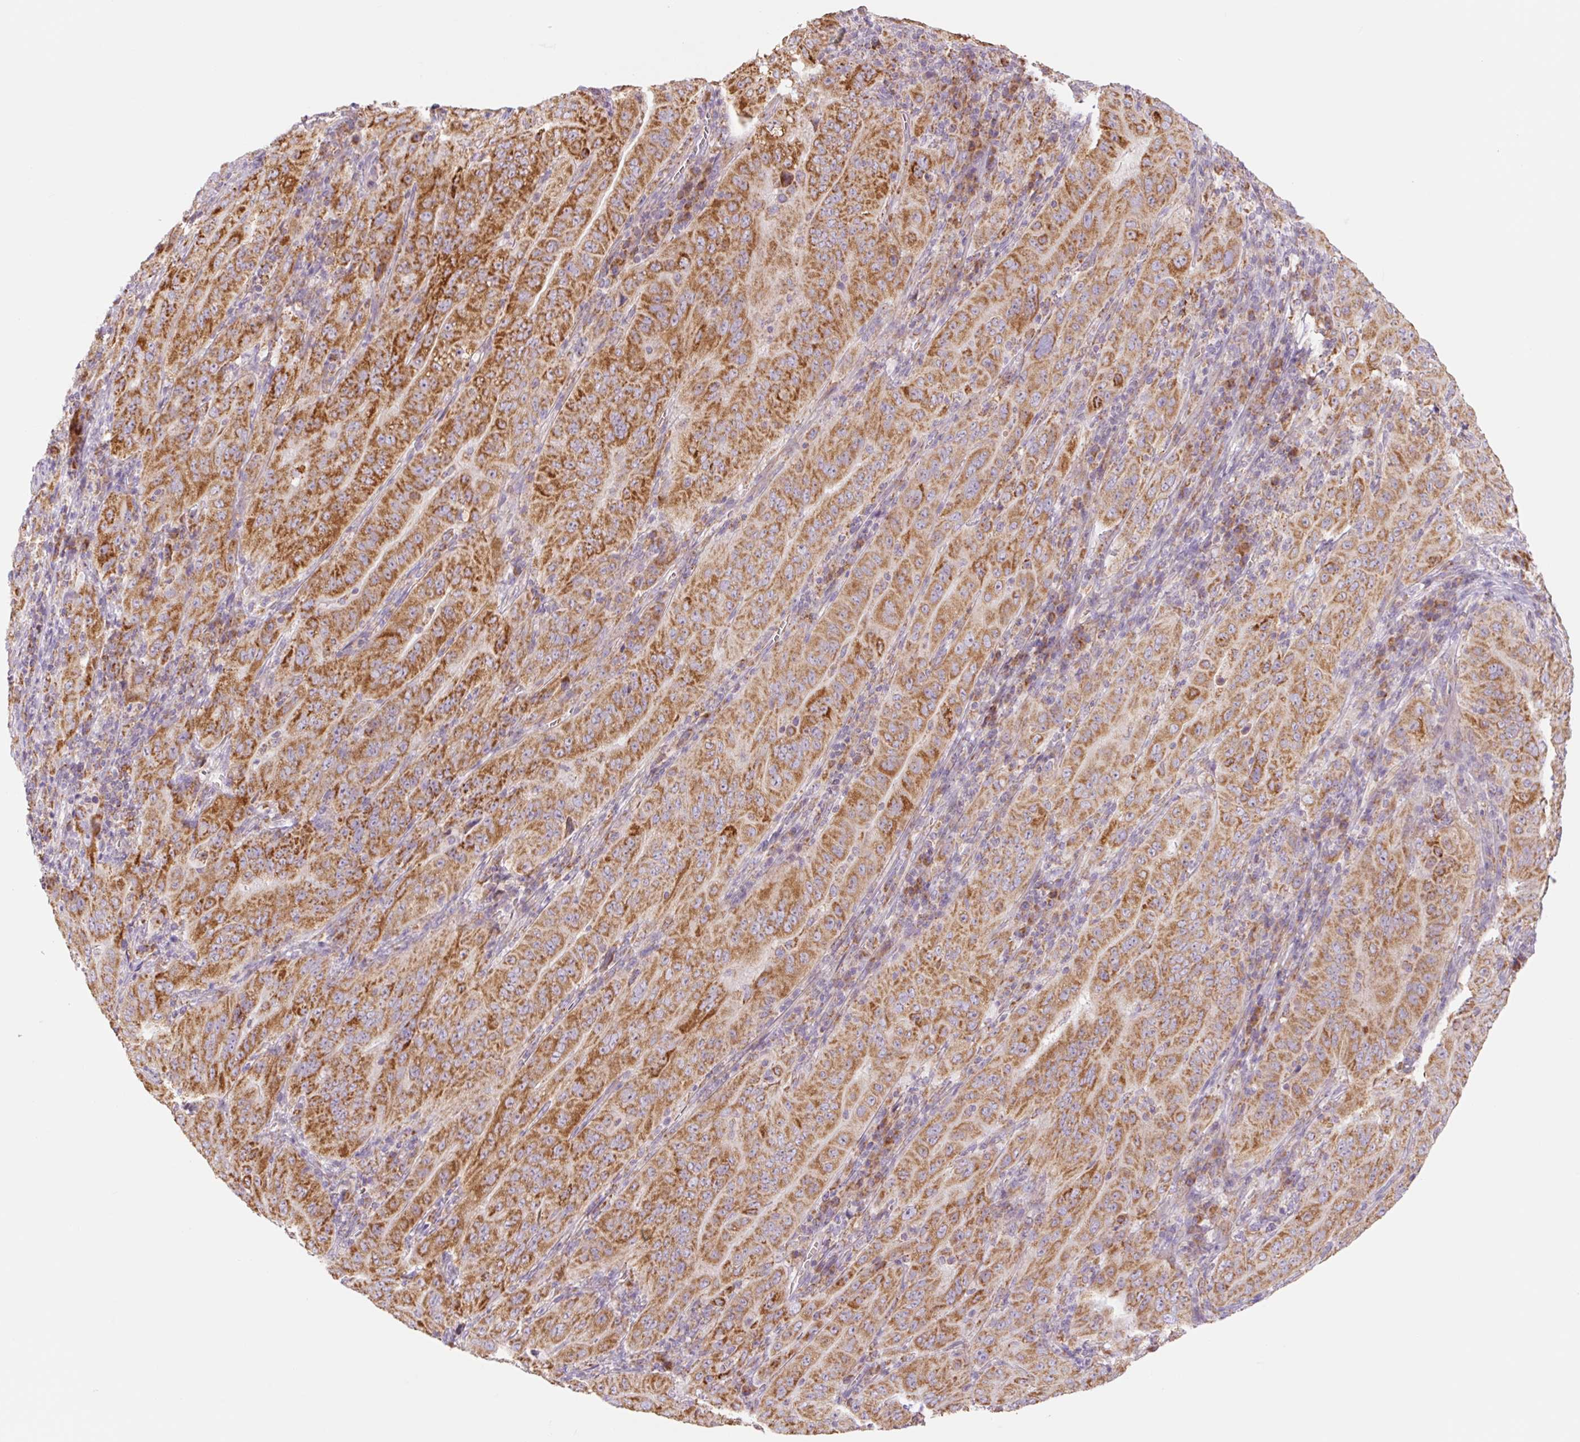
{"staining": {"intensity": "strong", "quantity": ">75%", "location": "cytoplasmic/membranous"}, "tissue": "pancreatic cancer", "cell_type": "Tumor cells", "image_type": "cancer", "snomed": [{"axis": "morphology", "description": "Adenocarcinoma, NOS"}, {"axis": "topography", "description": "Pancreas"}], "caption": "Tumor cells show high levels of strong cytoplasmic/membranous positivity in about >75% of cells in human adenocarcinoma (pancreatic).", "gene": "GOSR2", "patient": {"sex": "male", "age": 63}}